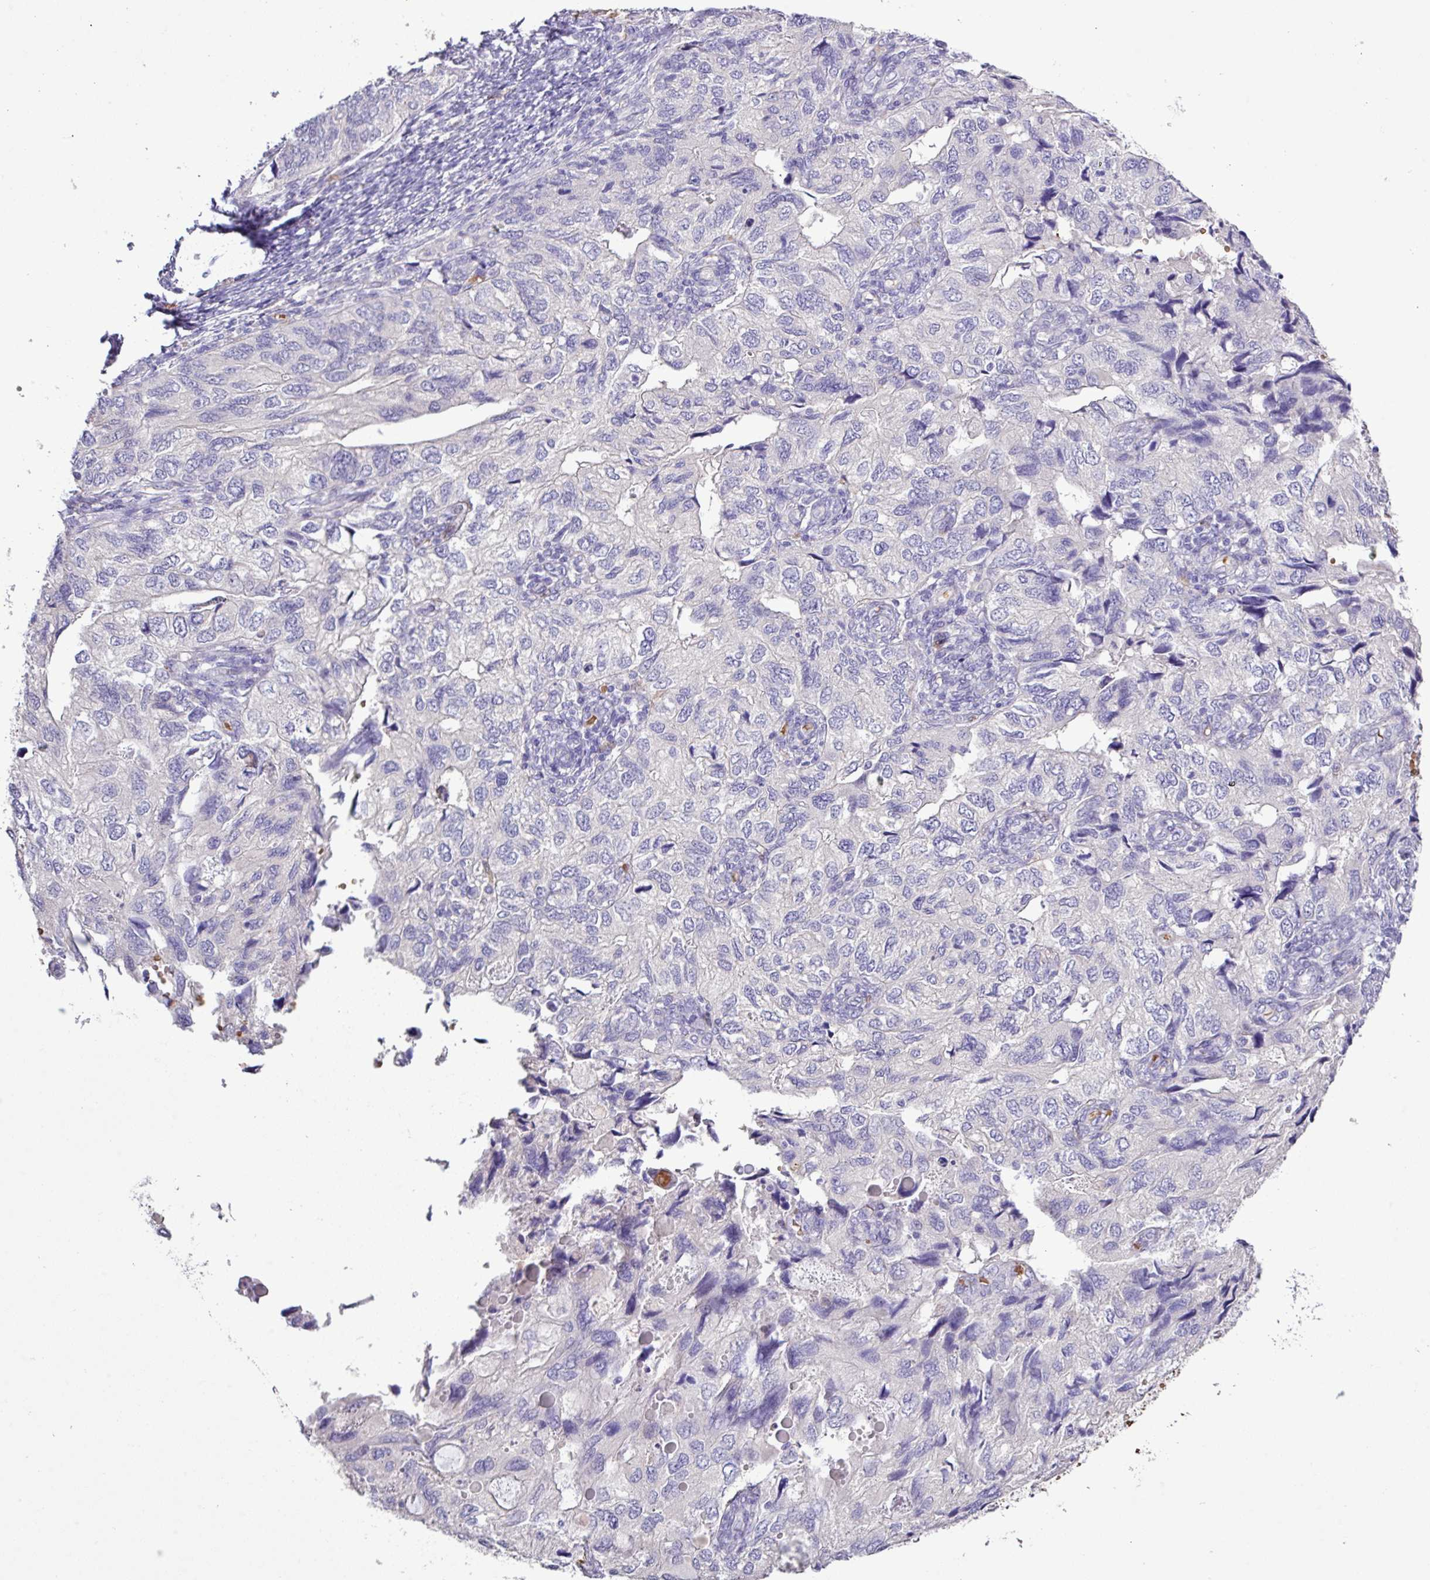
{"staining": {"intensity": "negative", "quantity": "none", "location": "none"}, "tissue": "endometrial cancer", "cell_type": "Tumor cells", "image_type": "cancer", "snomed": [{"axis": "morphology", "description": "Carcinoma, NOS"}, {"axis": "topography", "description": "Uterus"}], "caption": "Immunohistochemistry image of neoplastic tissue: endometrial carcinoma stained with DAB (3,3'-diaminobenzidine) exhibits no significant protein positivity in tumor cells. (Immunohistochemistry (ihc), brightfield microscopy, high magnification).", "gene": "MGAT4B", "patient": {"sex": "female", "age": 76}}